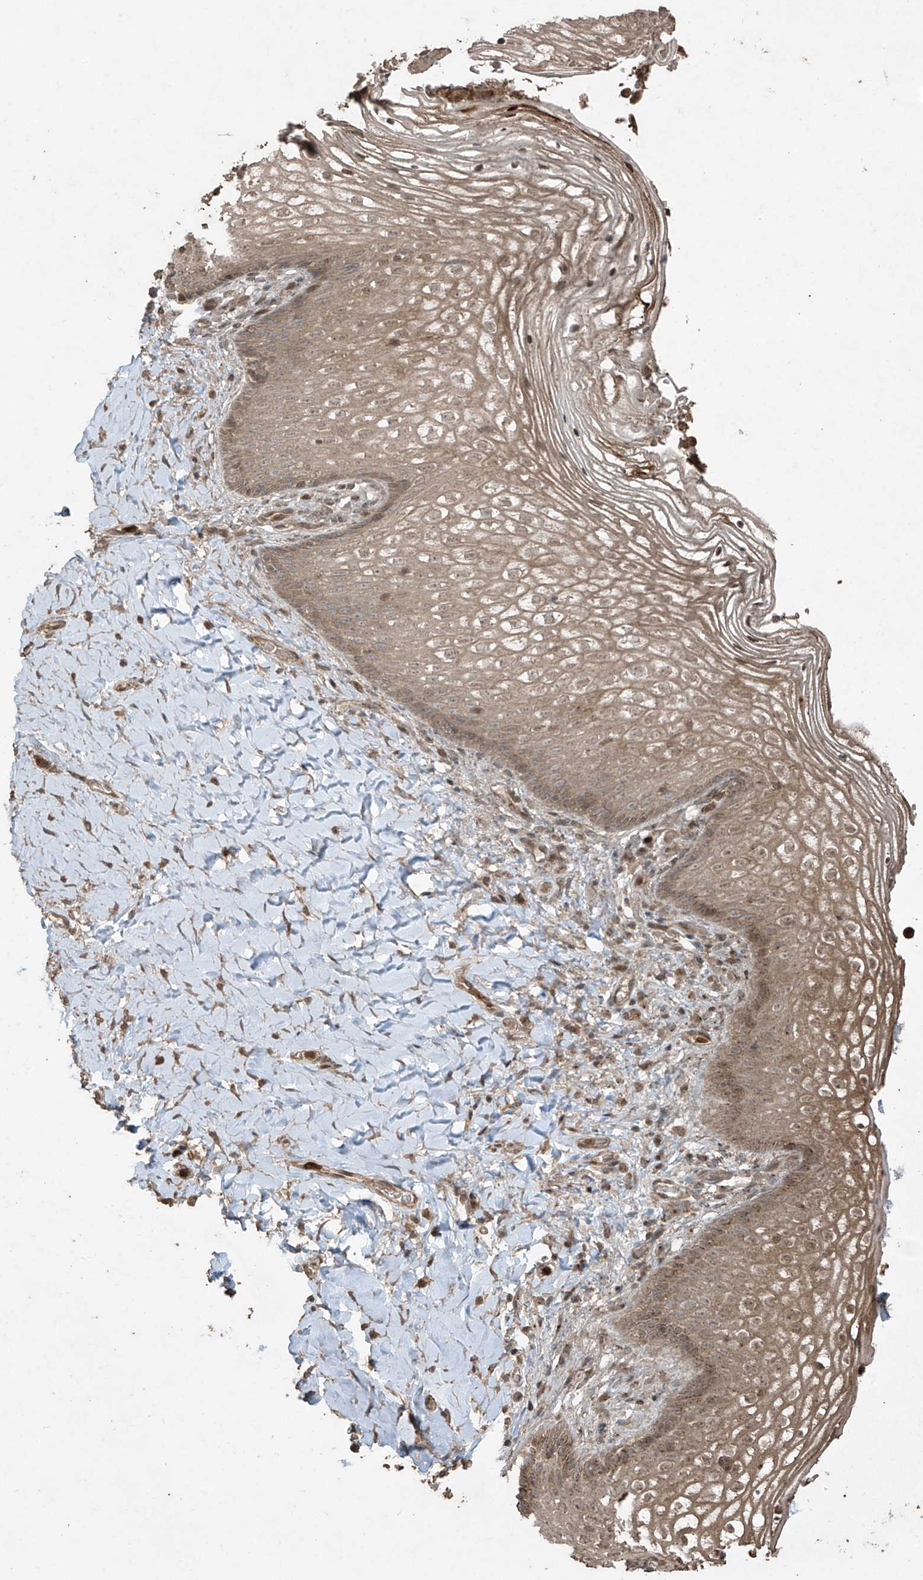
{"staining": {"intensity": "moderate", "quantity": ">75%", "location": "cytoplasmic/membranous,nuclear"}, "tissue": "vagina", "cell_type": "Squamous epithelial cells", "image_type": "normal", "snomed": [{"axis": "morphology", "description": "Normal tissue, NOS"}, {"axis": "topography", "description": "Vagina"}], "caption": "A micrograph of vagina stained for a protein shows moderate cytoplasmic/membranous,nuclear brown staining in squamous epithelial cells.", "gene": "PGPEP1", "patient": {"sex": "female", "age": 60}}